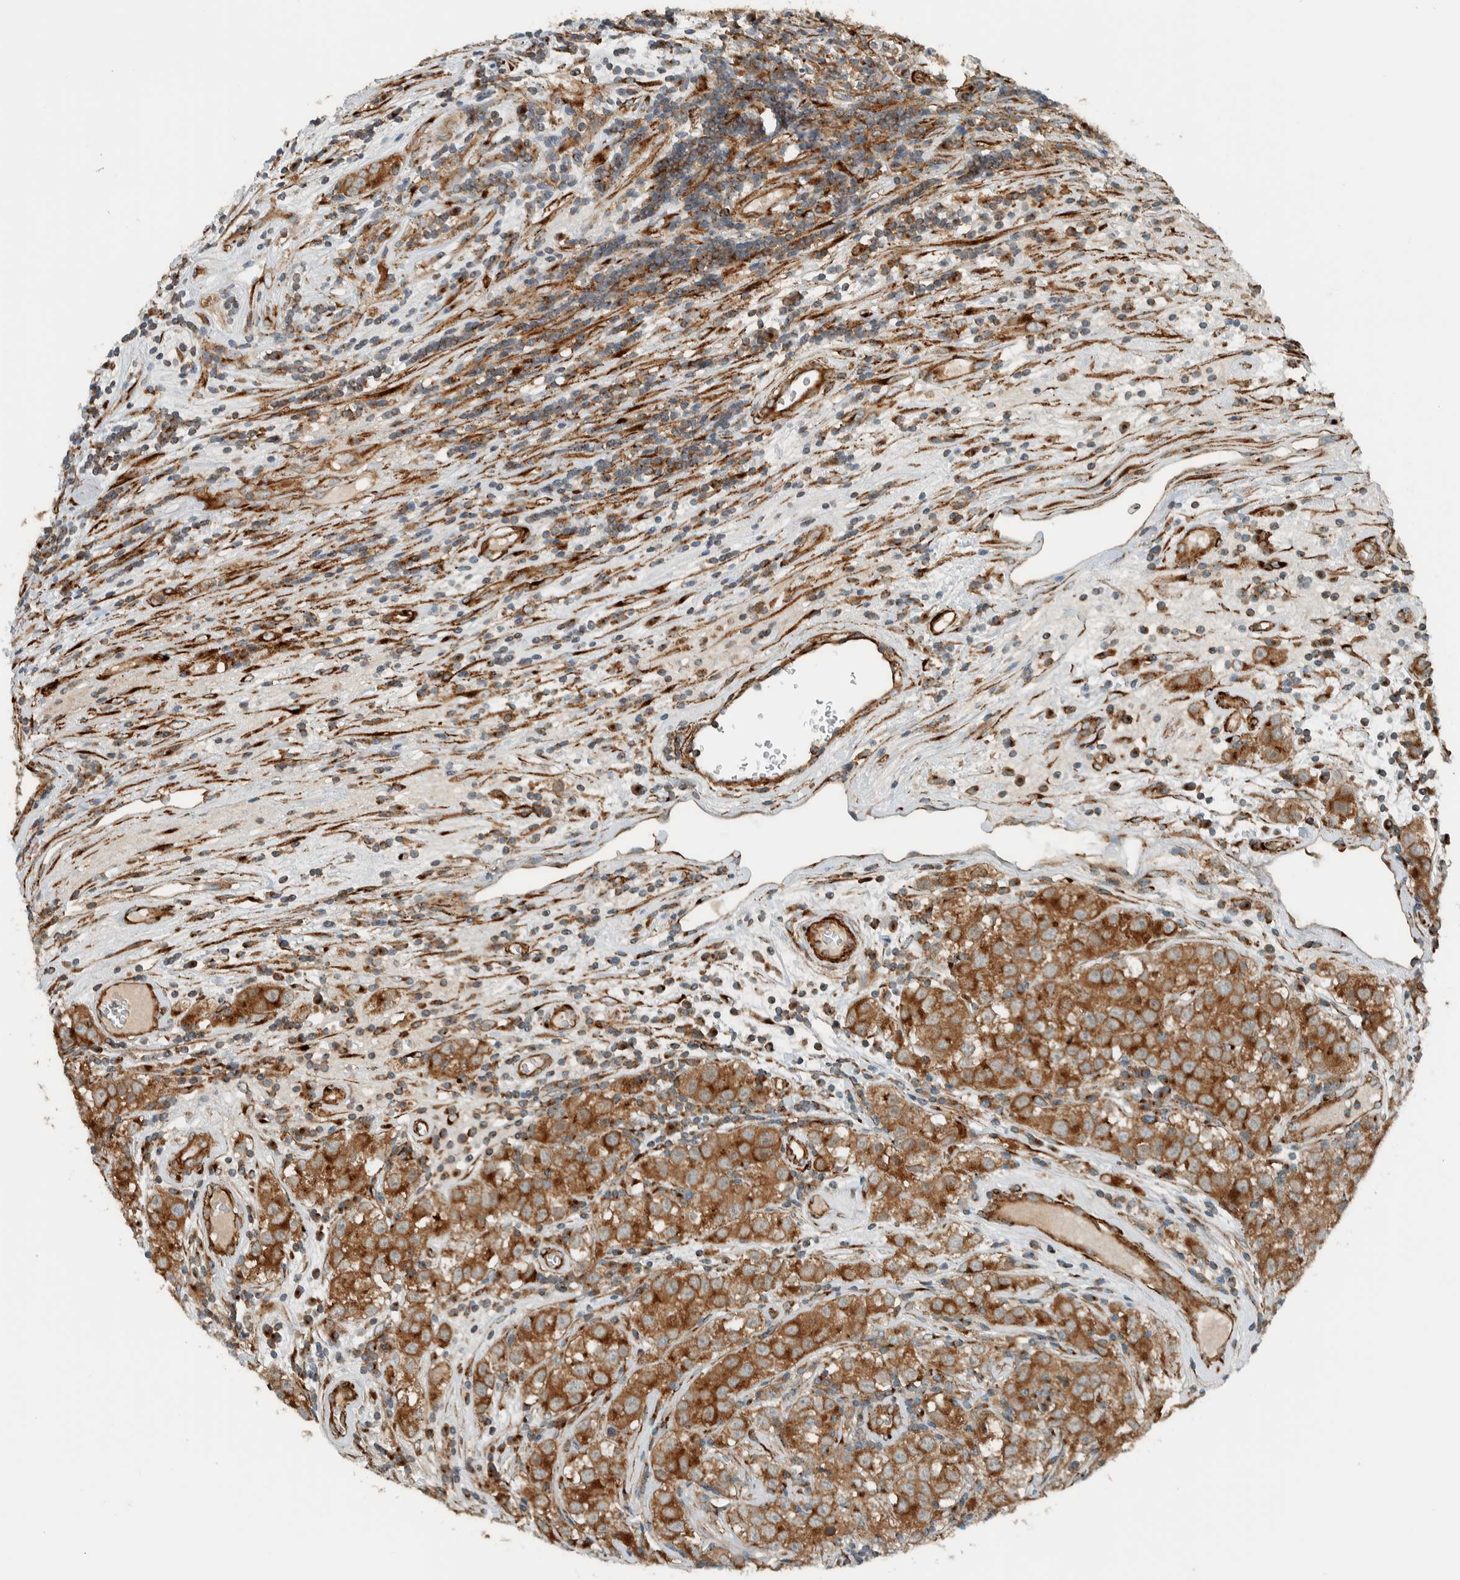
{"staining": {"intensity": "moderate", "quantity": "25%-75%", "location": "cytoplasmic/membranous"}, "tissue": "testis cancer", "cell_type": "Tumor cells", "image_type": "cancer", "snomed": [{"axis": "morphology", "description": "Seminoma, NOS"}, {"axis": "morphology", "description": "Carcinoma, Embryonal, NOS"}, {"axis": "topography", "description": "Testis"}], "caption": "High-magnification brightfield microscopy of testis embryonal carcinoma stained with DAB (3,3'-diaminobenzidine) (brown) and counterstained with hematoxylin (blue). tumor cells exhibit moderate cytoplasmic/membranous expression is seen in approximately25%-75% of cells.", "gene": "EXOC7", "patient": {"sex": "male", "age": 43}}